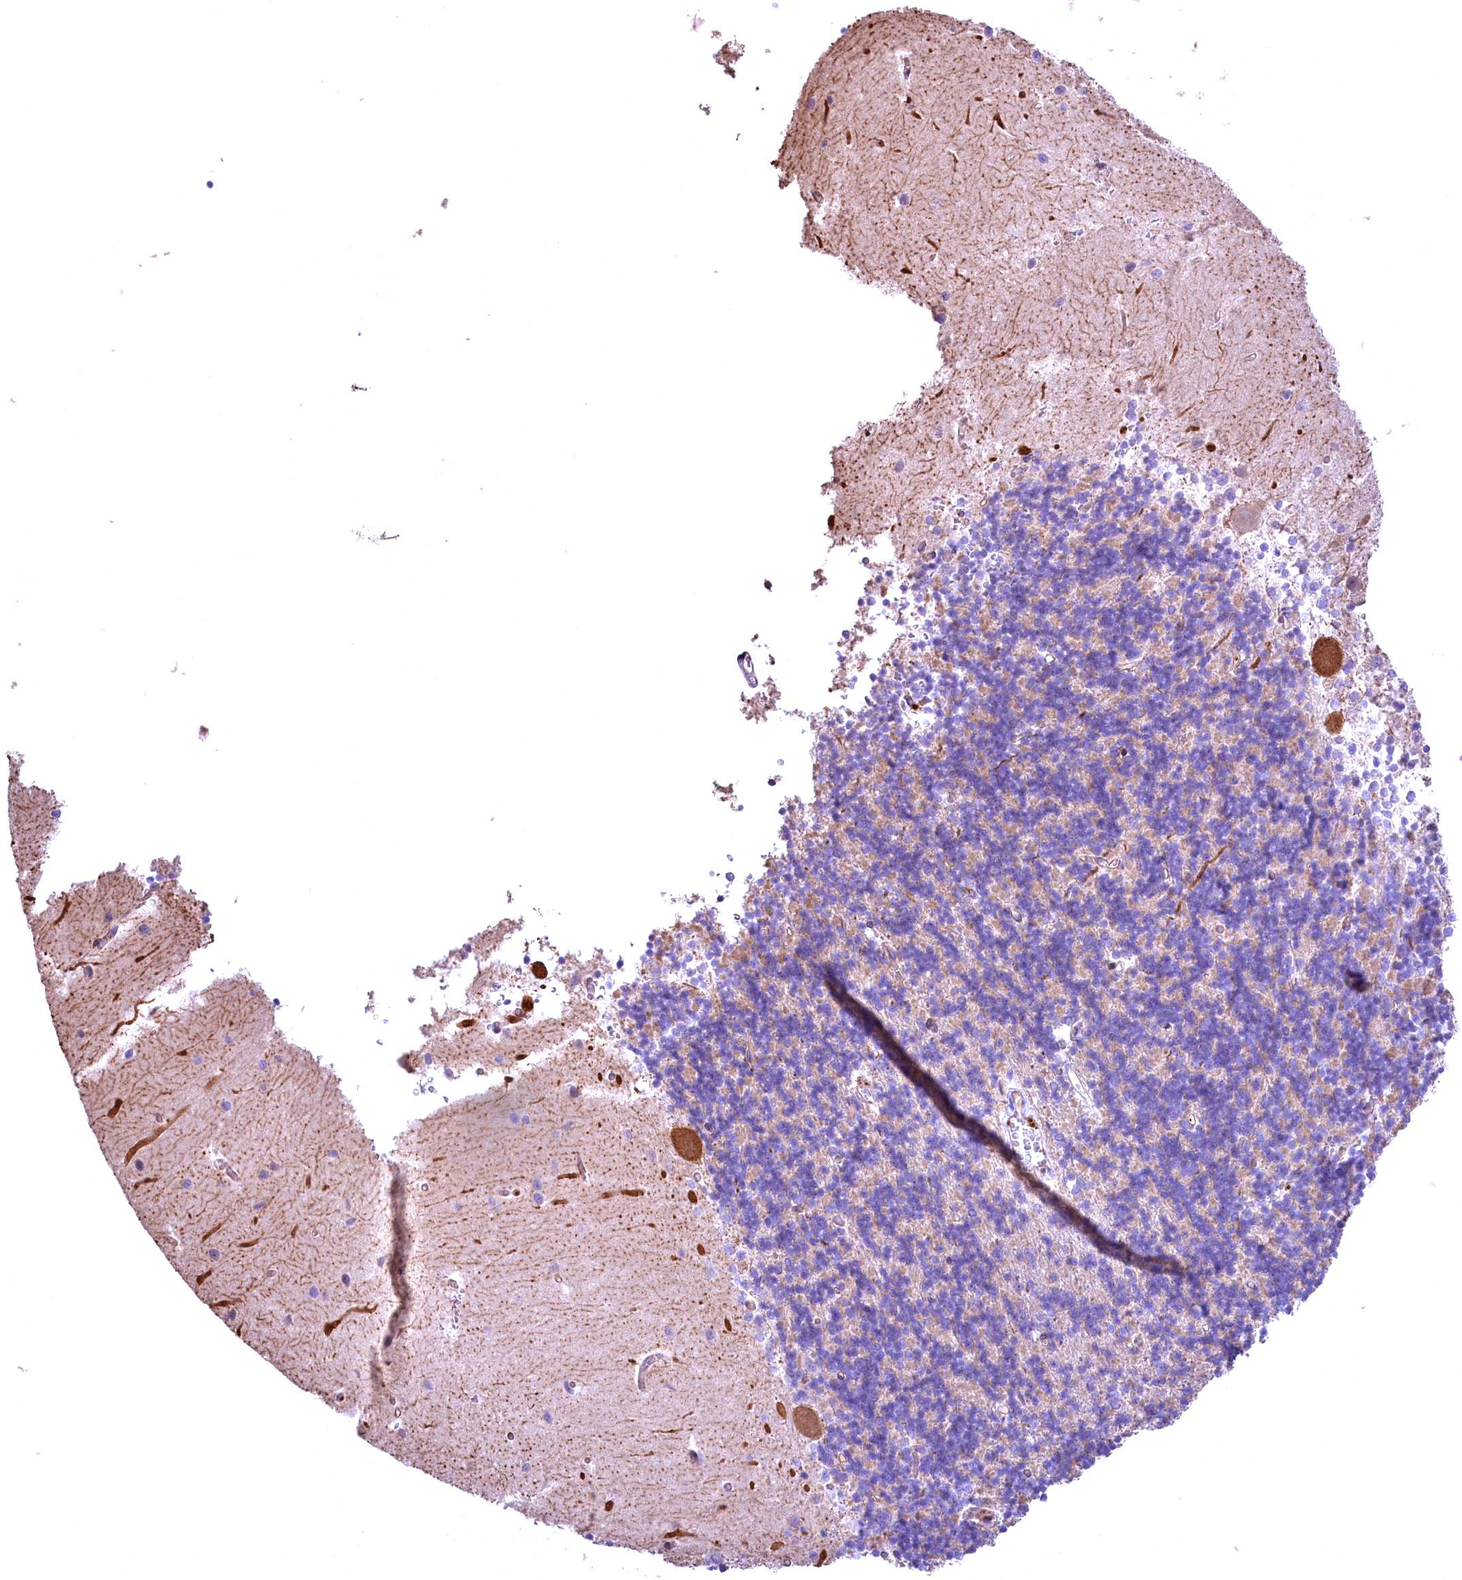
{"staining": {"intensity": "weak", "quantity": "25%-75%", "location": "cytoplasmic/membranous"}, "tissue": "cerebellum", "cell_type": "Cells in granular layer", "image_type": "normal", "snomed": [{"axis": "morphology", "description": "Normal tissue, NOS"}, {"axis": "topography", "description": "Cerebellum"}], "caption": "An immunohistochemistry micrograph of unremarkable tissue is shown. Protein staining in brown labels weak cytoplasmic/membranous positivity in cerebellum within cells in granular layer.", "gene": "FUZ", "patient": {"sex": "male", "age": 37}}